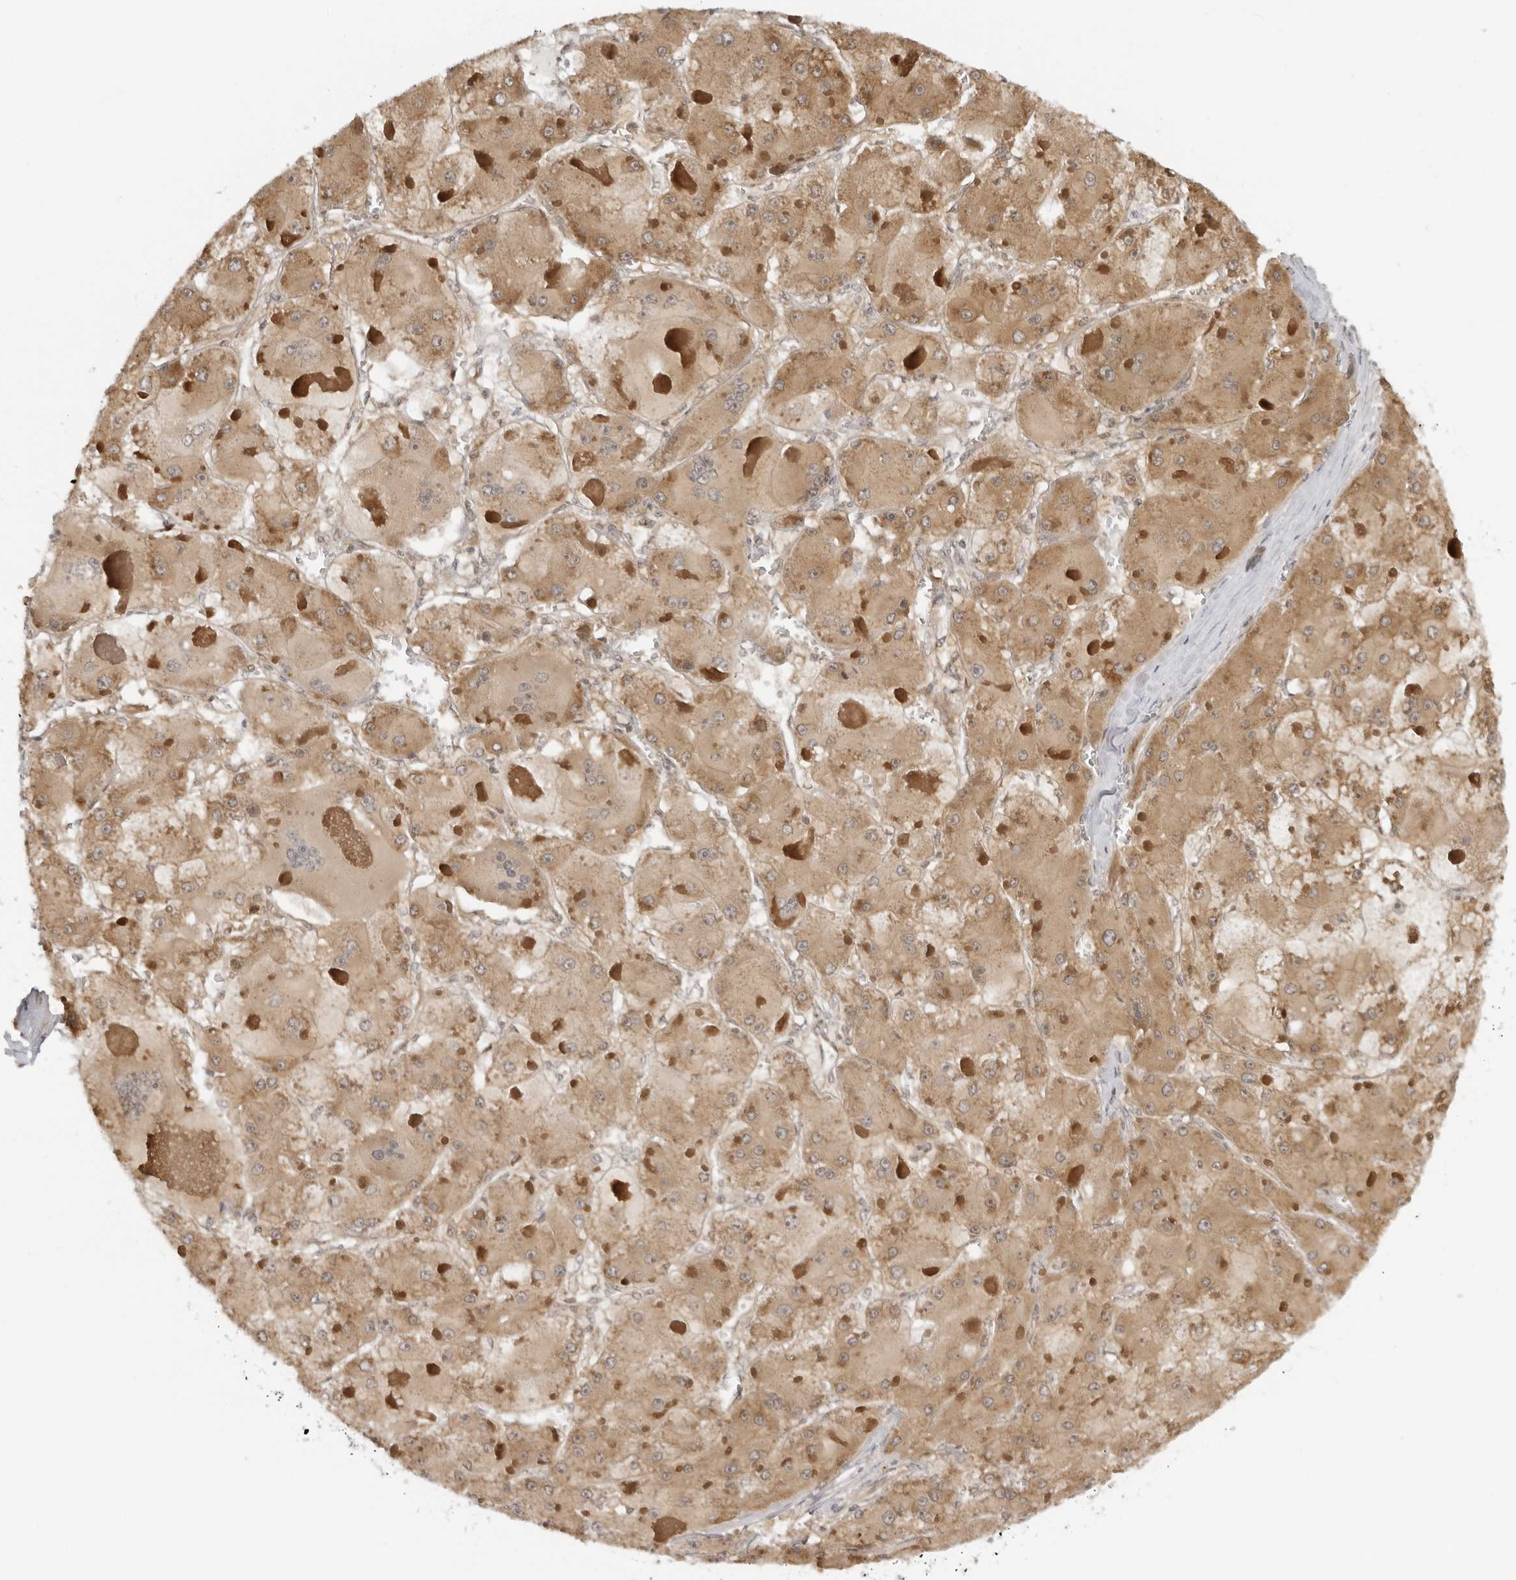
{"staining": {"intensity": "moderate", "quantity": ">75%", "location": "cytoplasmic/membranous"}, "tissue": "liver cancer", "cell_type": "Tumor cells", "image_type": "cancer", "snomed": [{"axis": "morphology", "description": "Carcinoma, Hepatocellular, NOS"}, {"axis": "topography", "description": "Liver"}], "caption": "About >75% of tumor cells in liver cancer display moderate cytoplasmic/membranous protein staining as visualized by brown immunohistochemical staining.", "gene": "PRRC2C", "patient": {"sex": "female", "age": 73}}